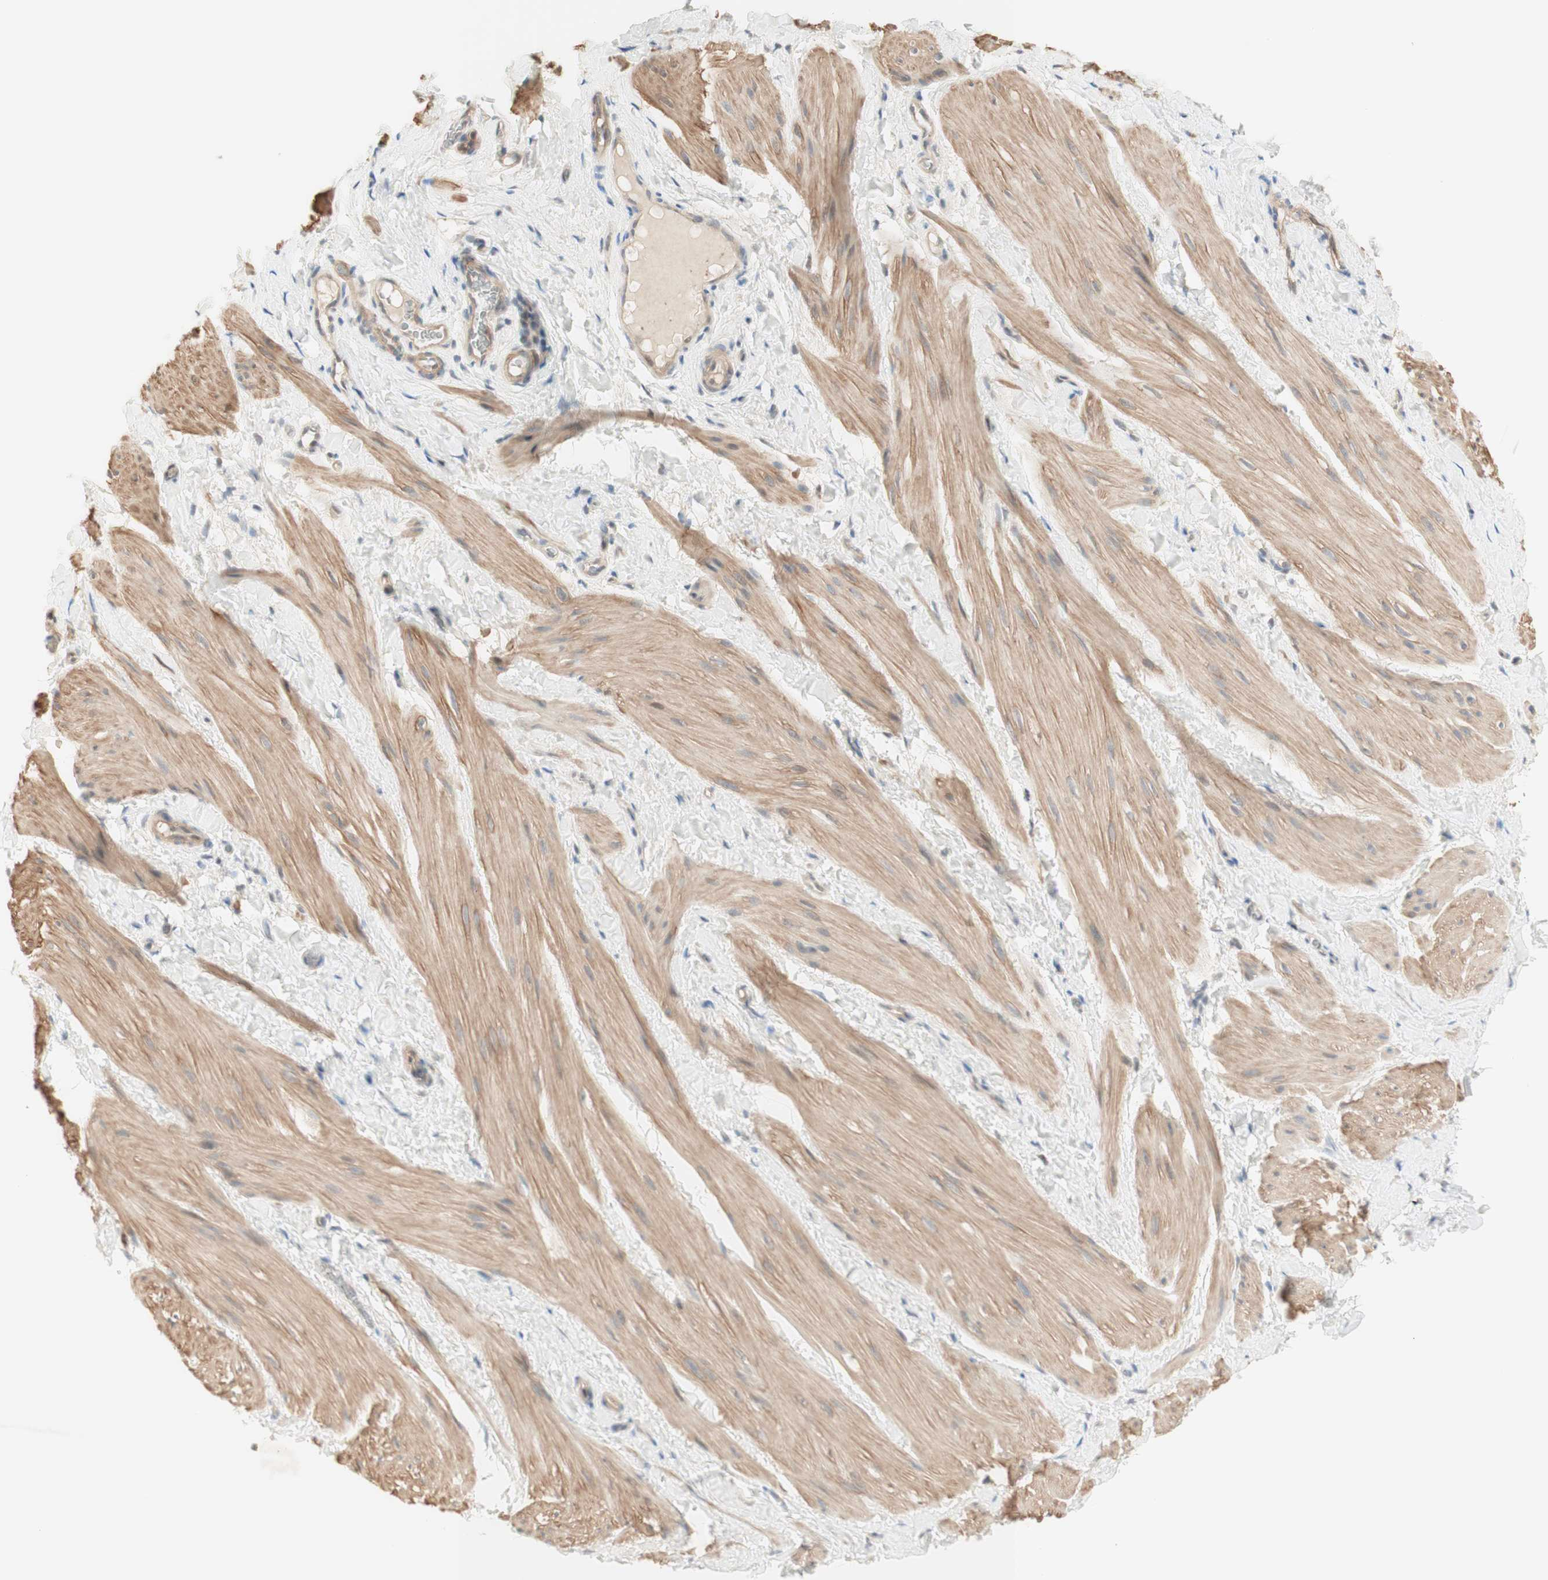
{"staining": {"intensity": "weak", "quantity": ">75%", "location": "cytoplasmic/membranous"}, "tissue": "smooth muscle", "cell_type": "Smooth muscle cells", "image_type": "normal", "snomed": [{"axis": "morphology", "description": "Normal tissue, NOS"}, {"axis": "topography", "description": "Smooth muscle"}], "caption": "Immunohistochemical staining of normal human smooth muscle demonstrates >75% levels of weak cytoplasmic/membranous protein staining in about >75% of smooth muscle cells. Immunohistochemistry (ihc) stains the protein of interest in brown and the nuclei are stained blue.", "gene": "RFNG", "patient": {"sex": "male", "age": 16}}